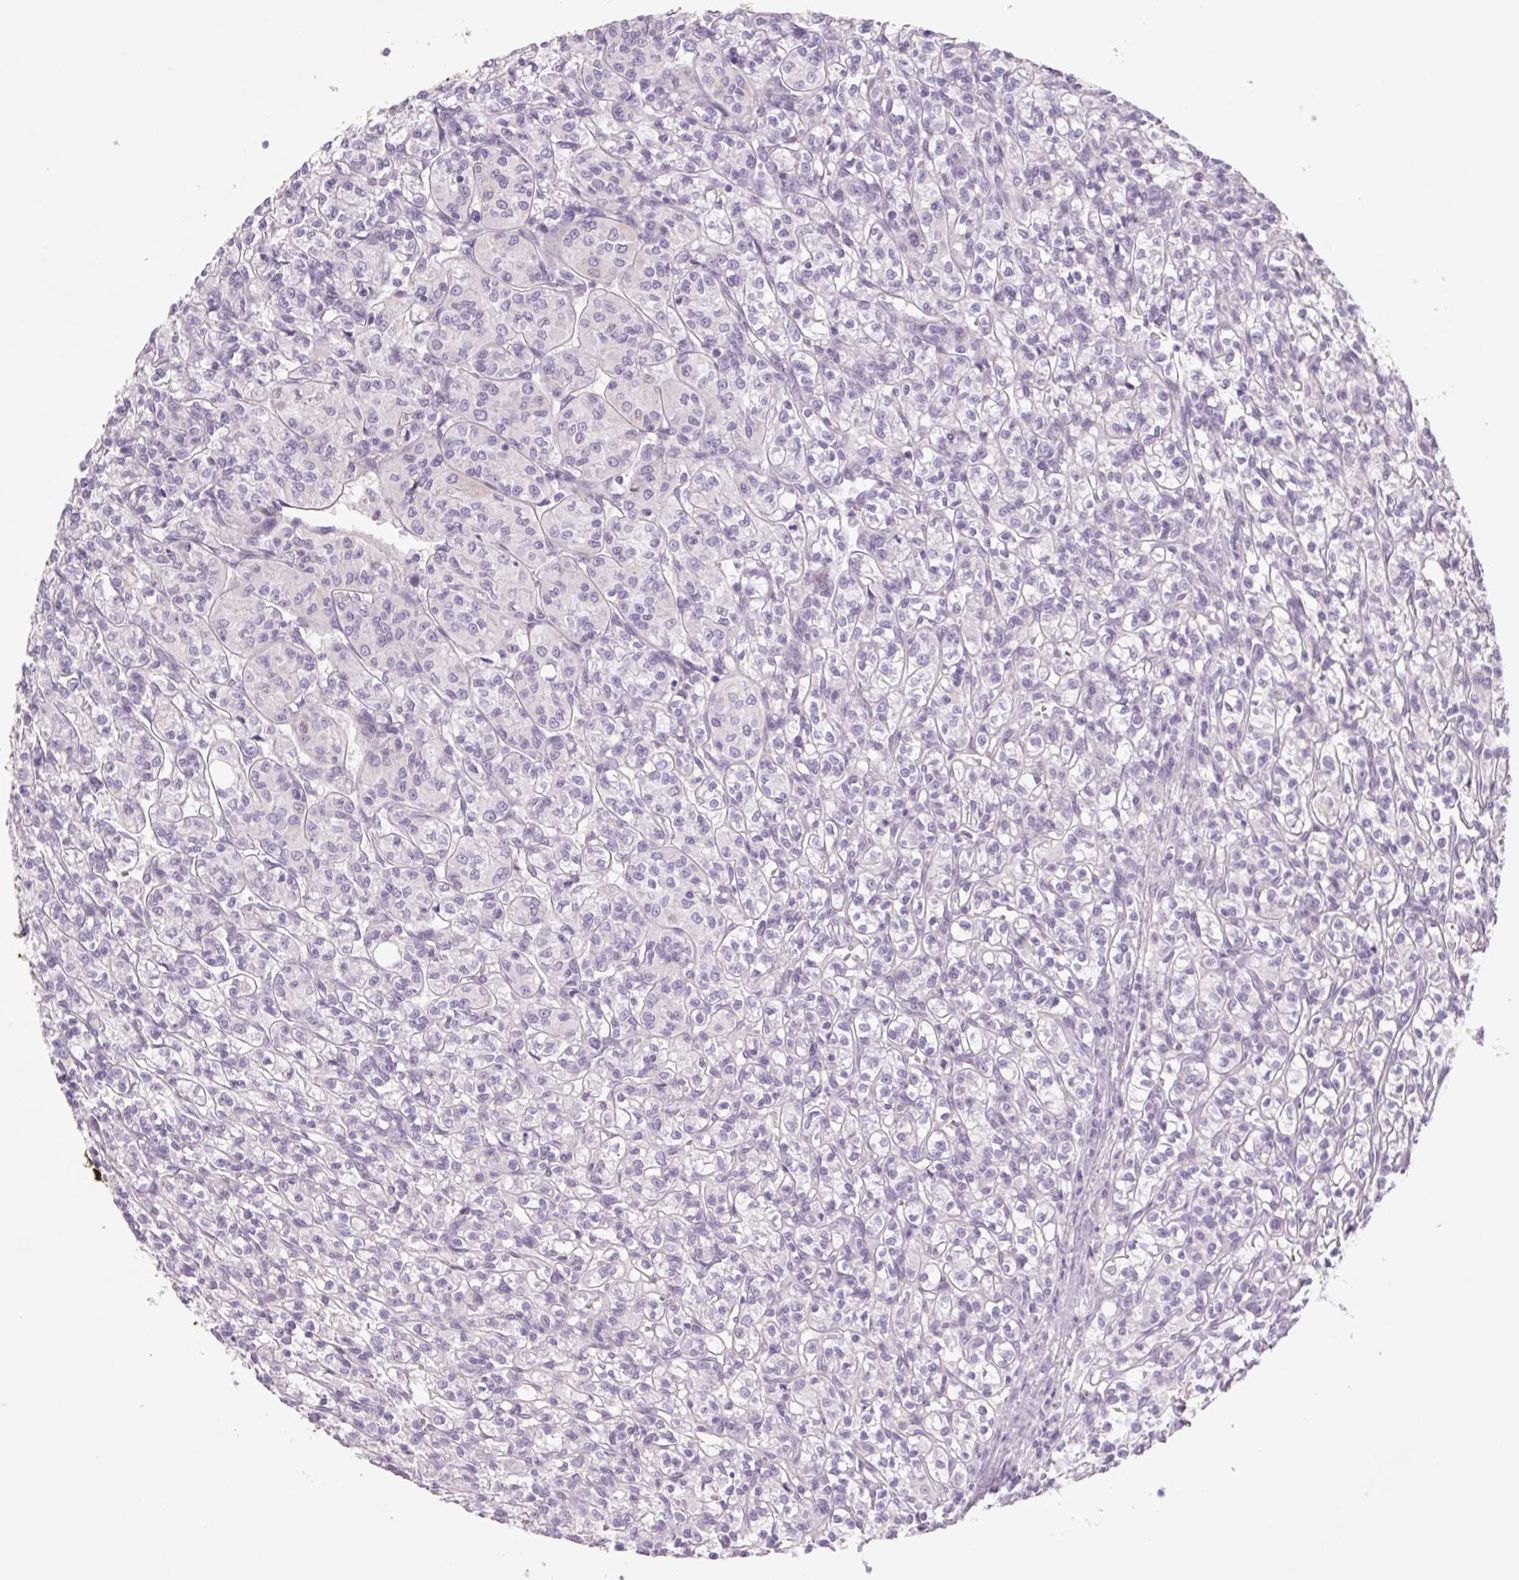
{"staining": {"intensity": "negative", "quantity": "none", "location": "none"}, "tissue": "renal cancer", "cell_type": "Tumor cells", "image_type": "cancer", "snomed": [{"axis": "morphology", "description": "Adenocarcinoma, NOS"}, {"axis": "topography", "description": "Kidney"}], "caption": "DAB (3,3'-diaminobenzidine) immunohistochemical staining of human renal cancer (adenocarcinoma) exhibits no significant positivity in tumor cells.", "gene": "KRT1", "patient": {"sex": "male", "age": 36}}